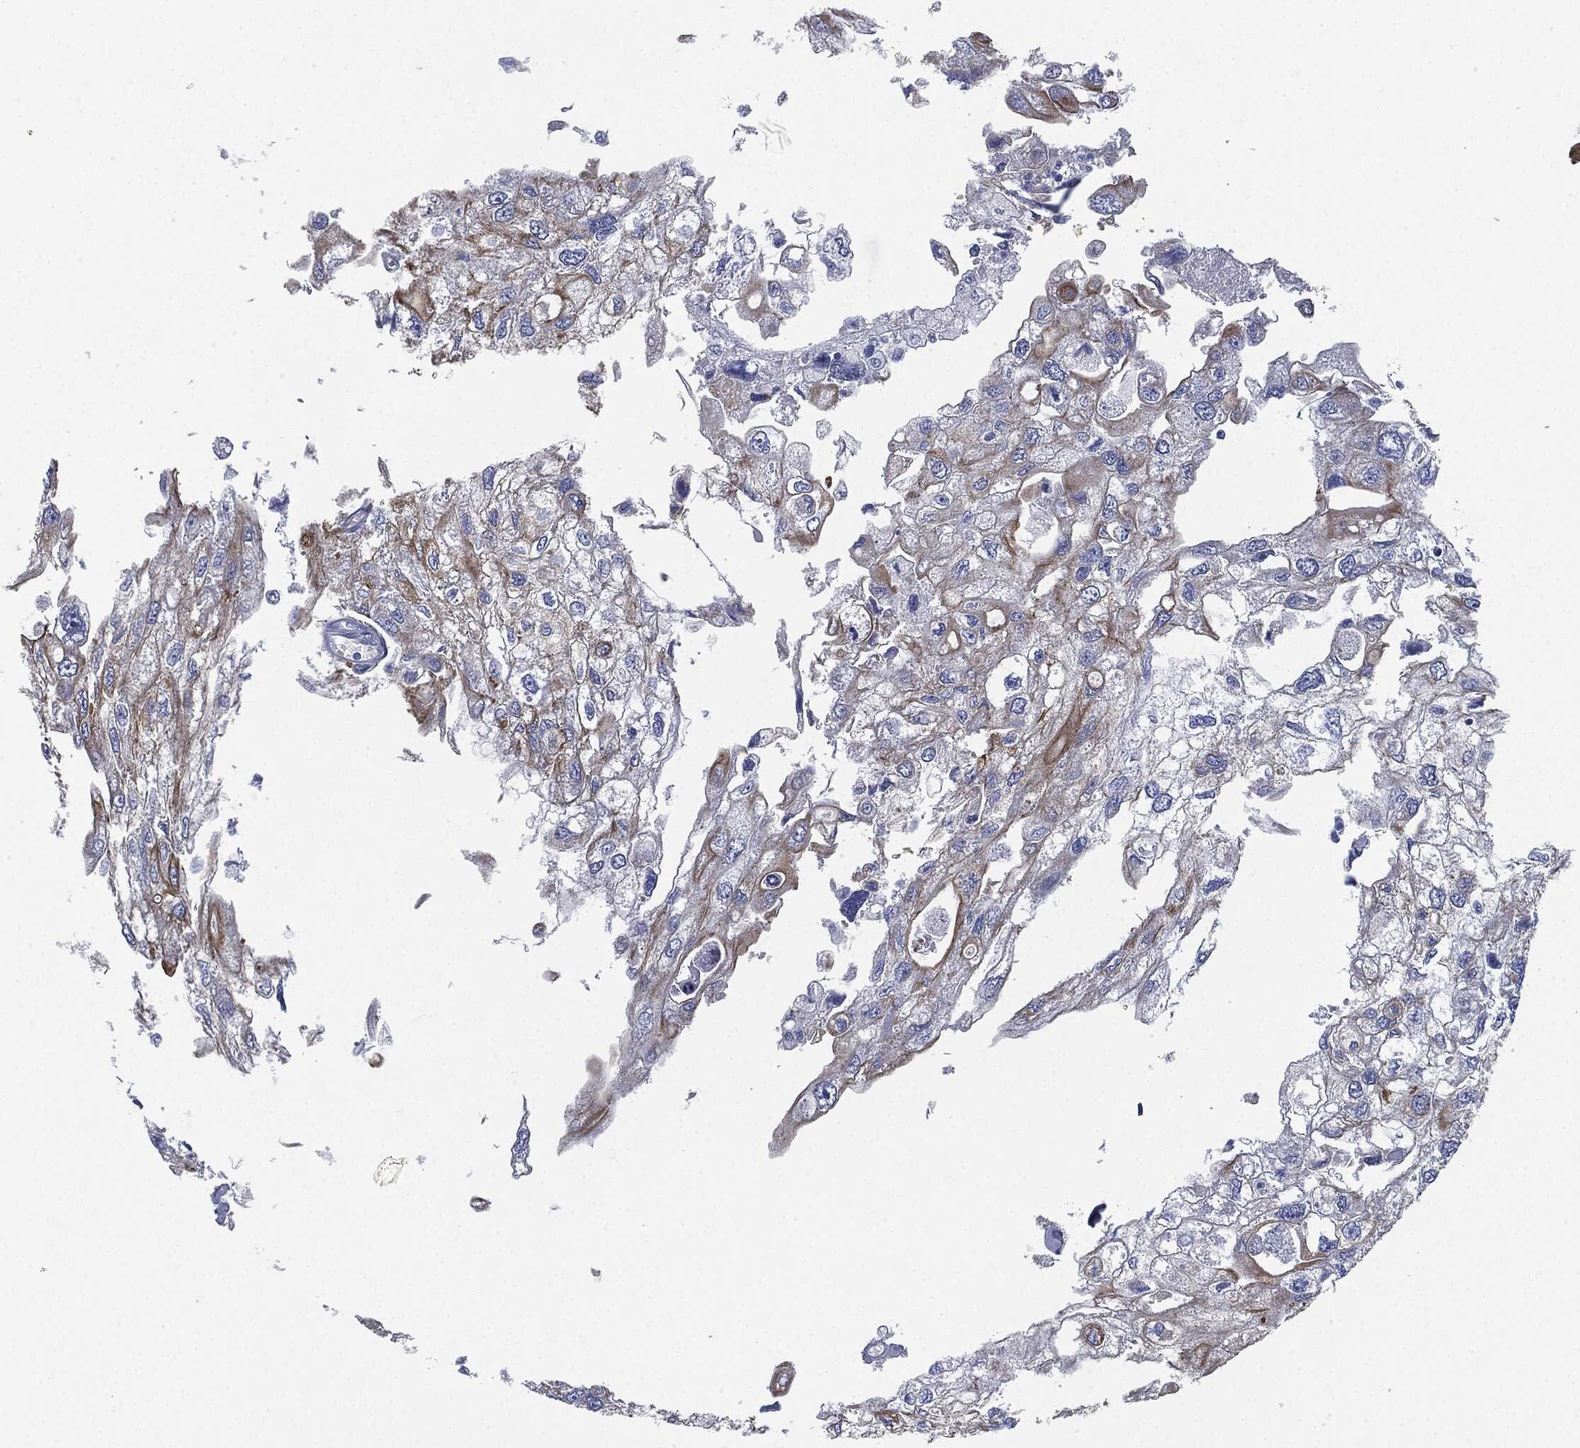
{"staining": {"intensity": "moderate", "quantity": "<25%", "location": "cytoplasmic/membranous"}, "tissue": "urothelial cancer", "cell_type": "Tumor cells", "image_type": "cancer", "snomed": [{"axis": "morphology", "description": "Urothelial carcinoma, High grade"}, {"axis": "topography", "description": "Urinary bladder"}], "caption": "Immunohistochemical staining of human urothelial carcinoma (high-grade) shows low levels of moderate cytoplasmic/membranous expression in approximately <25% of tumor cells.", "gene": "SHROOM2", "patient": {"sex": "male", "age": 59}}